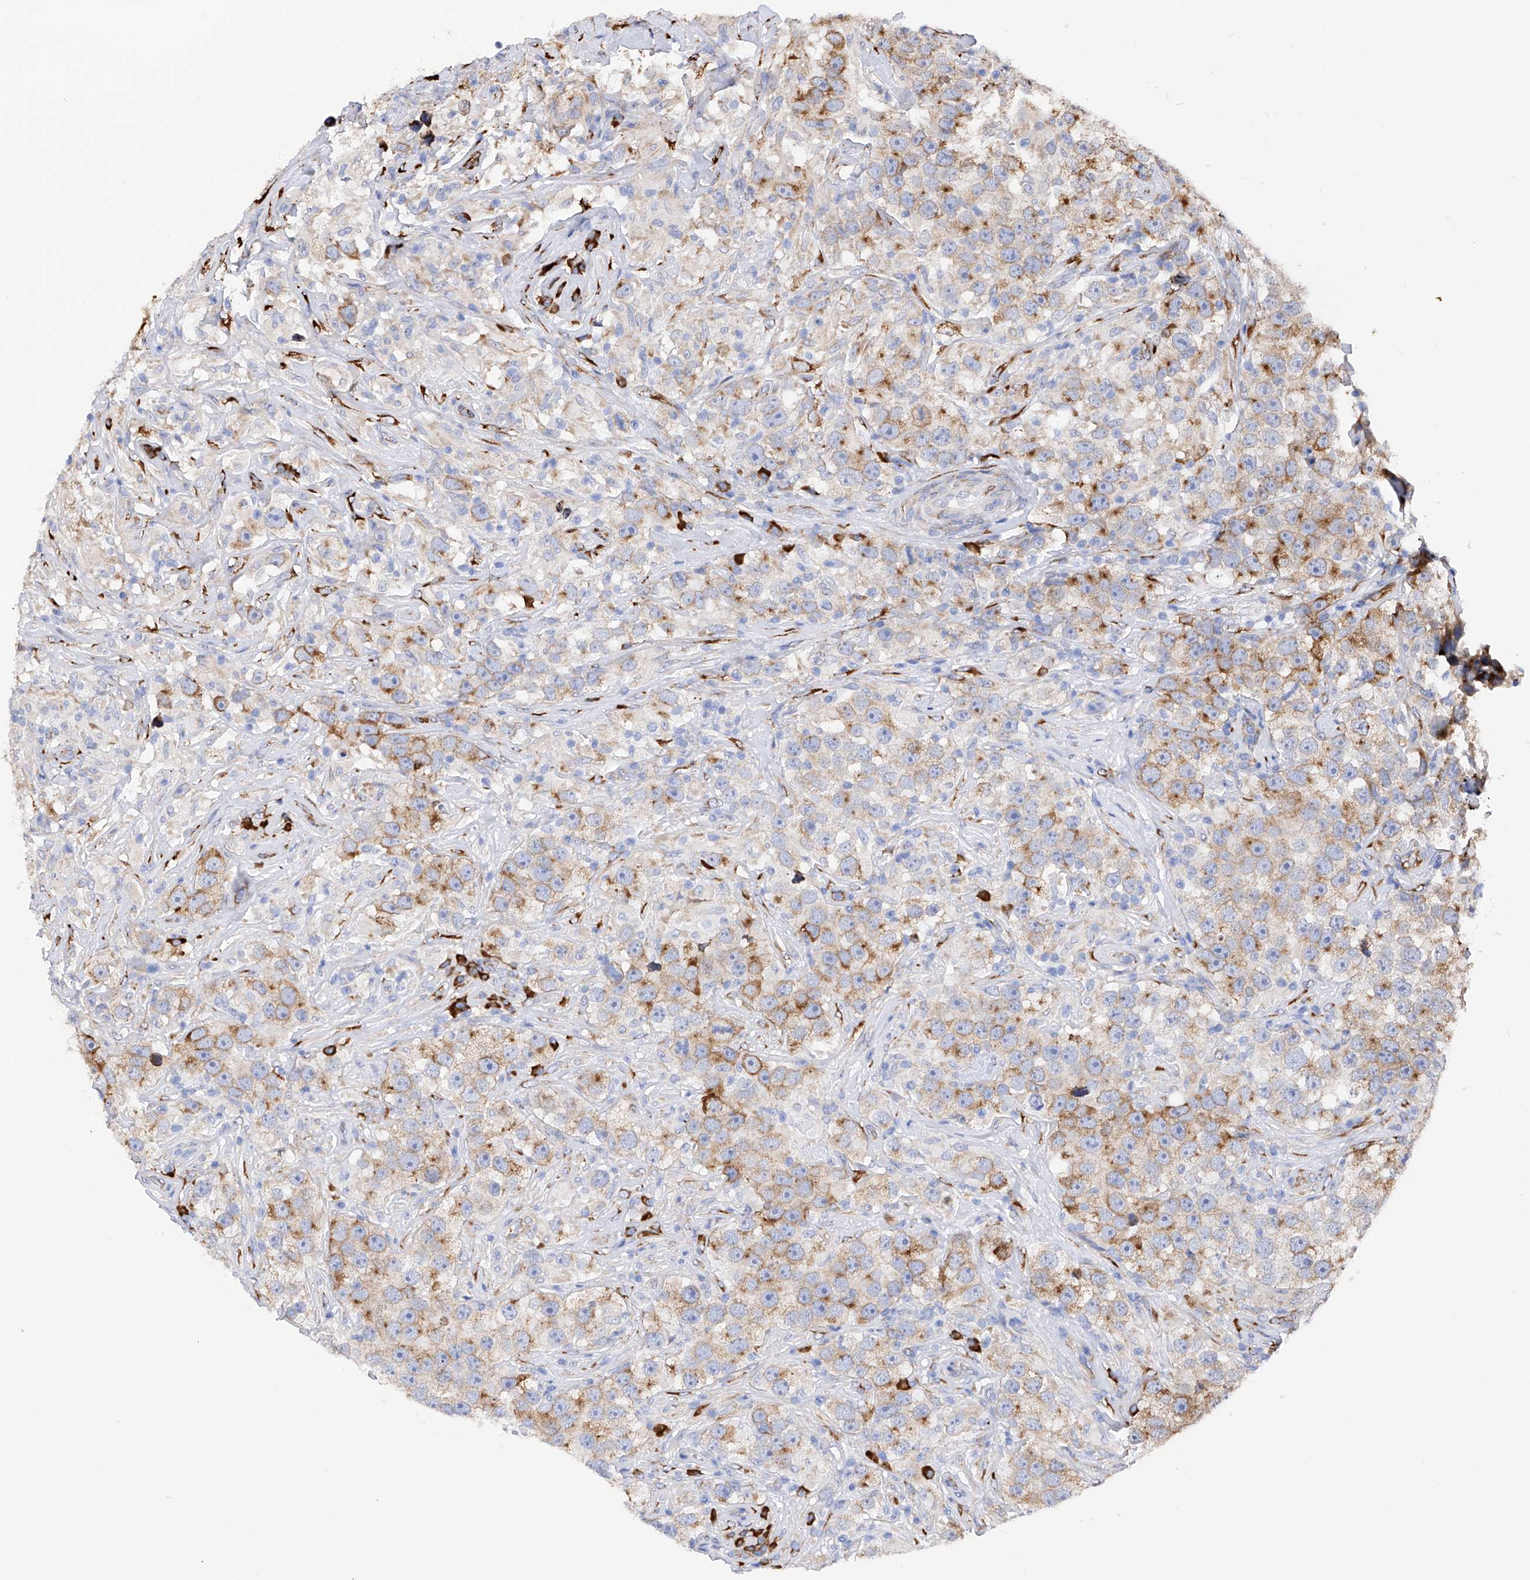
{"staining": {"intensity": "moderate", "quantity": ">75%", "location": "cytoplasmic/membranous"}, "tissue": "testis cancer", "cell_type": "Tumor cells", "image_type": "cancer", "snomed": [{"axis": "morphology", "description": "Seminoma, NOS"}, {"axis": "topography", "description": "Testis"}], "caption": "IHC micrograph of seminoma (testis) stained for a protein (brown), which reveals medium levels of moderate cytoplasmic/membranous positivity in approximately >75% of tumor cells.", "gene": "PDIA5", "patient": {"sex": "male", "age": 49}}